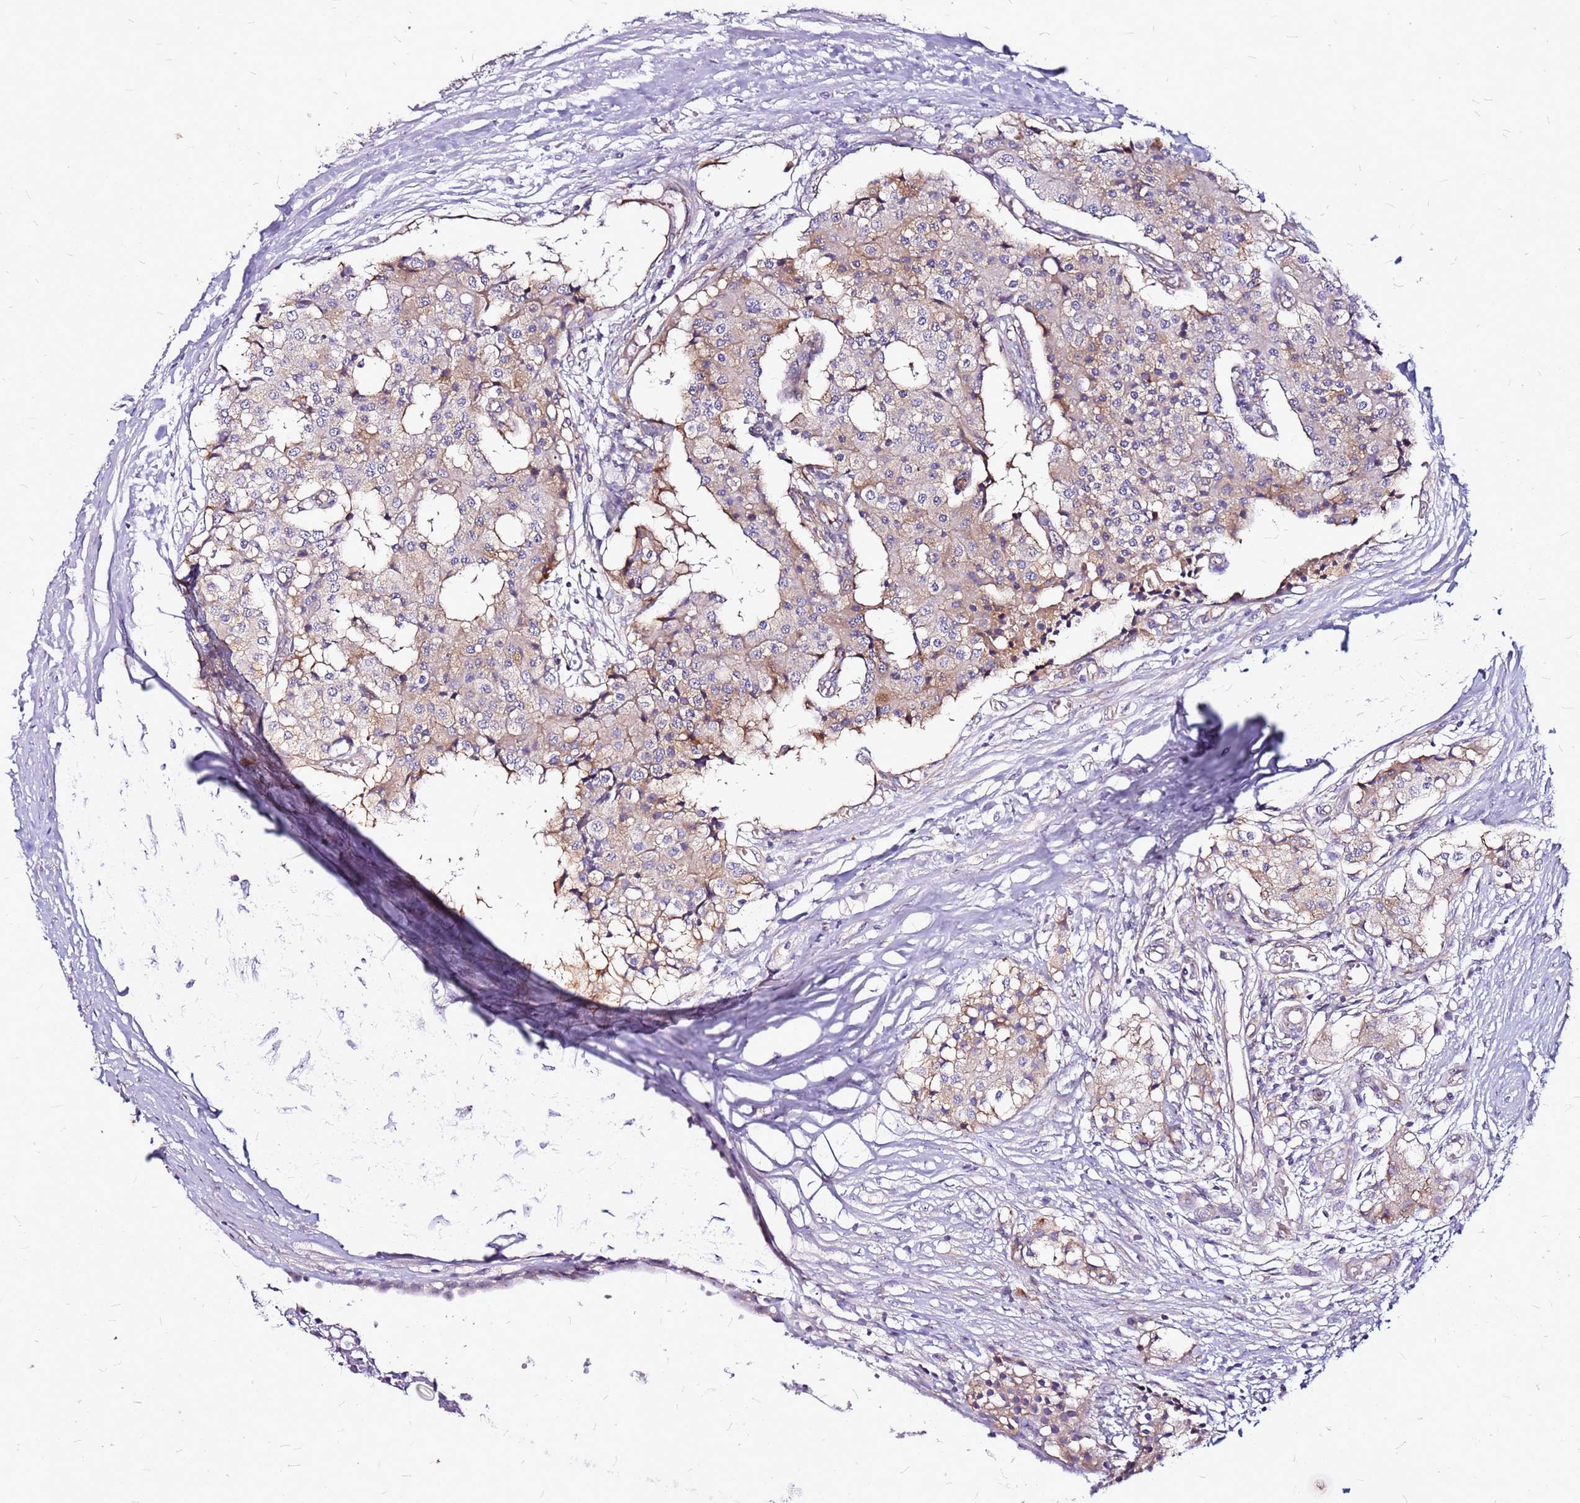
{"staining": {"intensity": "weak", "quantity": "25%-75%", "location": "cytoplasmic/membranous"}, "tissue": "carcinoid", "cell_type": "Tumor cells", "image_type": "cancer", "snomed": [{"axis": "morphology", "description": "Carcinoid, malignant, NOS"}, {"axis": "topography", "description": "Colon"}], "caption": "DAB immunohistochemical staining of human malignant carcinoid exhibits weak cytoplasmic/membranous protein expression in about 25%-75% of tumor cells. Using DAB (brown) and hematoxylin (blue) stains, captured at high magnification using brightfield microscopy.", "gene": "TOPAZ1", "patient": {"sex": "female", "age": 52}}